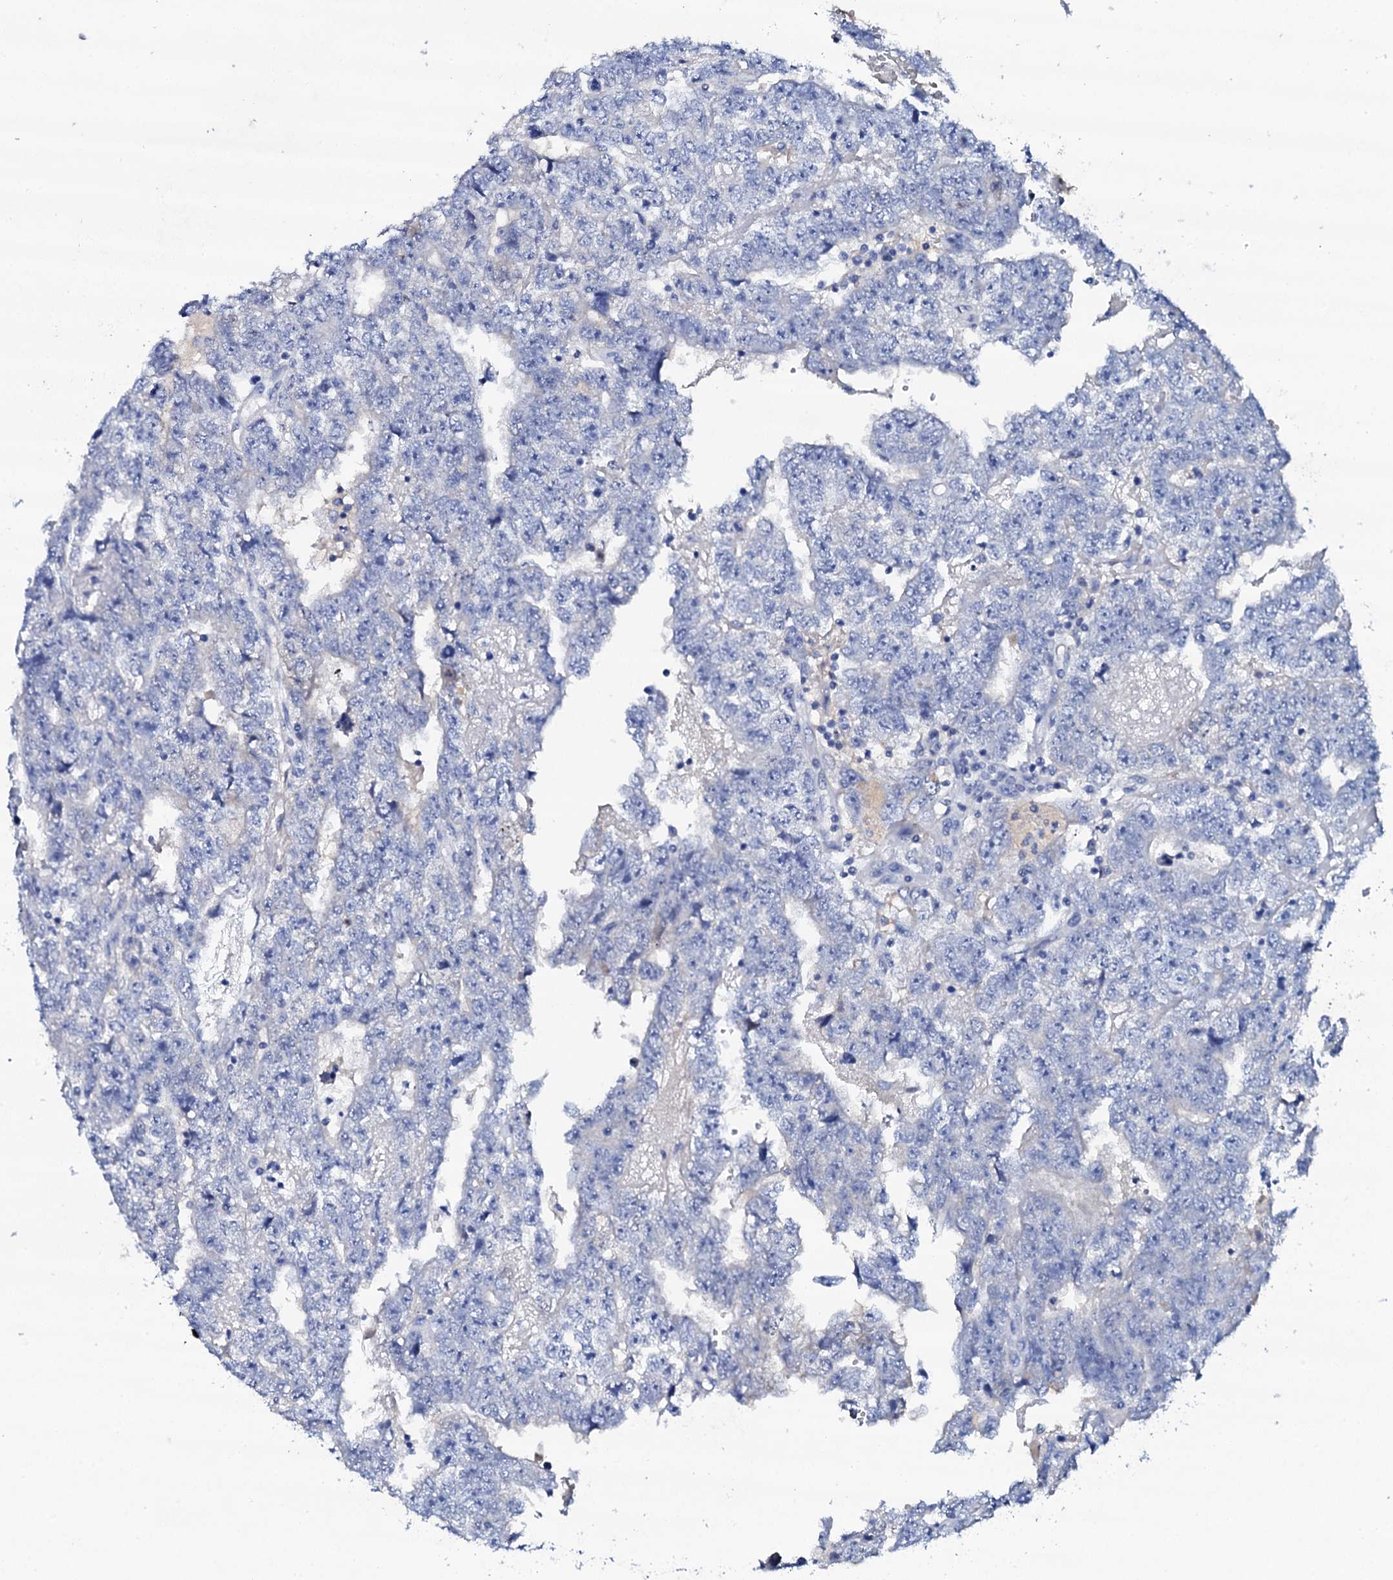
{"staining": {"intensity": "negative", "quantity": "none", "location": "none"}, "tissue": "testis cancer", "cell_type": "Tumor cells", "image_type": "cancer", "snomed": [{"axis": "morphology", "description": "Carcinoma, Embryonal, NOS"}, {"axis": "topography", "description": "Testis"}], "caption": "Immunohistochemistry (IHC) photomicrograph of human testis cancer (embryonal carcinoma) stained for a protein (brown), which reveals no expression in tumor cells.", "gene": "FBXL16", "patient": {"sex": "male", "age": 25}}